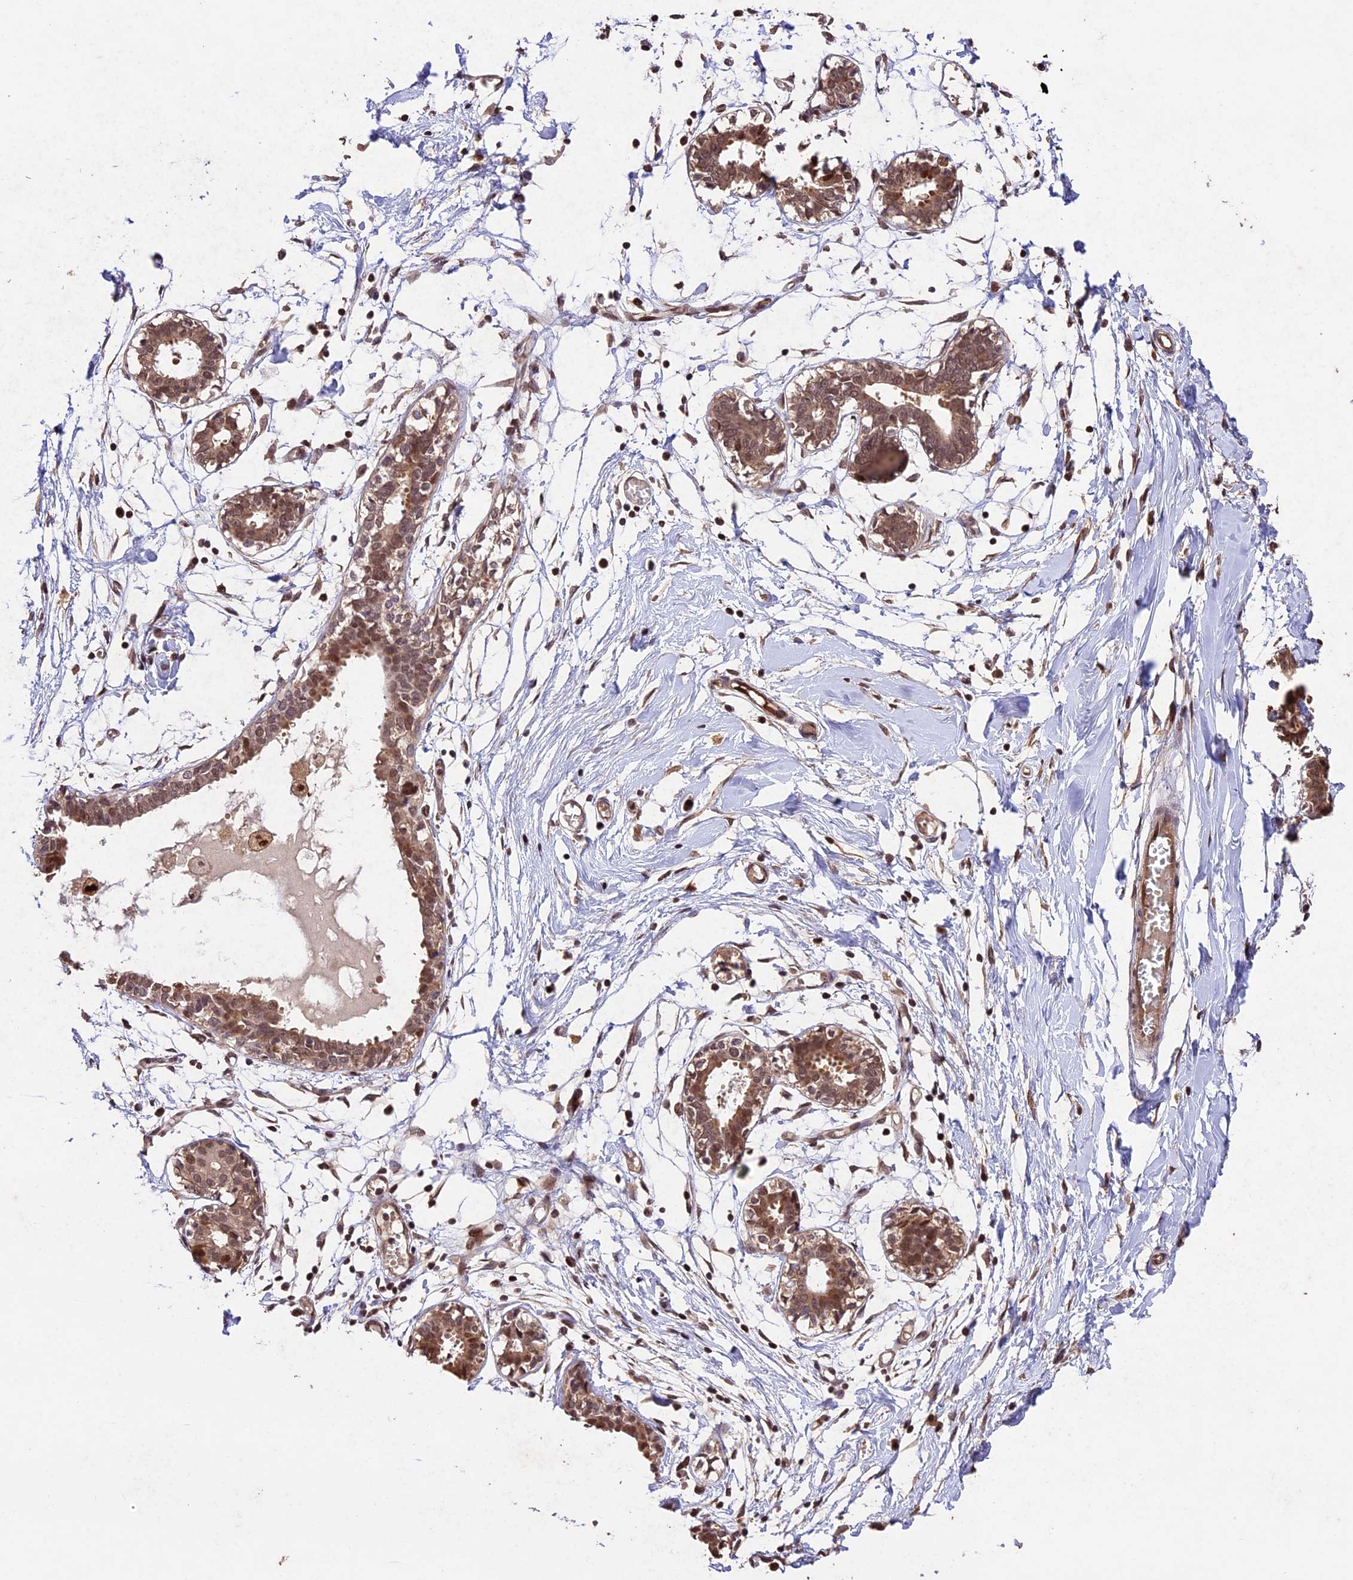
{"staining": {"intensity": "moderate", "quantity": ">75%", "location": "nuclear"}, "tissue": "breast", "cell_type": "Adipocytes", "image_type": "normal", "snomed": [{"axis": "morphology", "description": "Normal tissue, NOS"}, {"axis": "topography", "description": "Breast"}], "caption": "Adipocytes display medium levels of moderate nuclear positivity in approximately >75% of cells in unremarkable human breast. (DAB IHC with brightfield microscopy, high magnification).", "gene": "CDKN2AIP", "patient": {"sex": "female", "age": 27}}